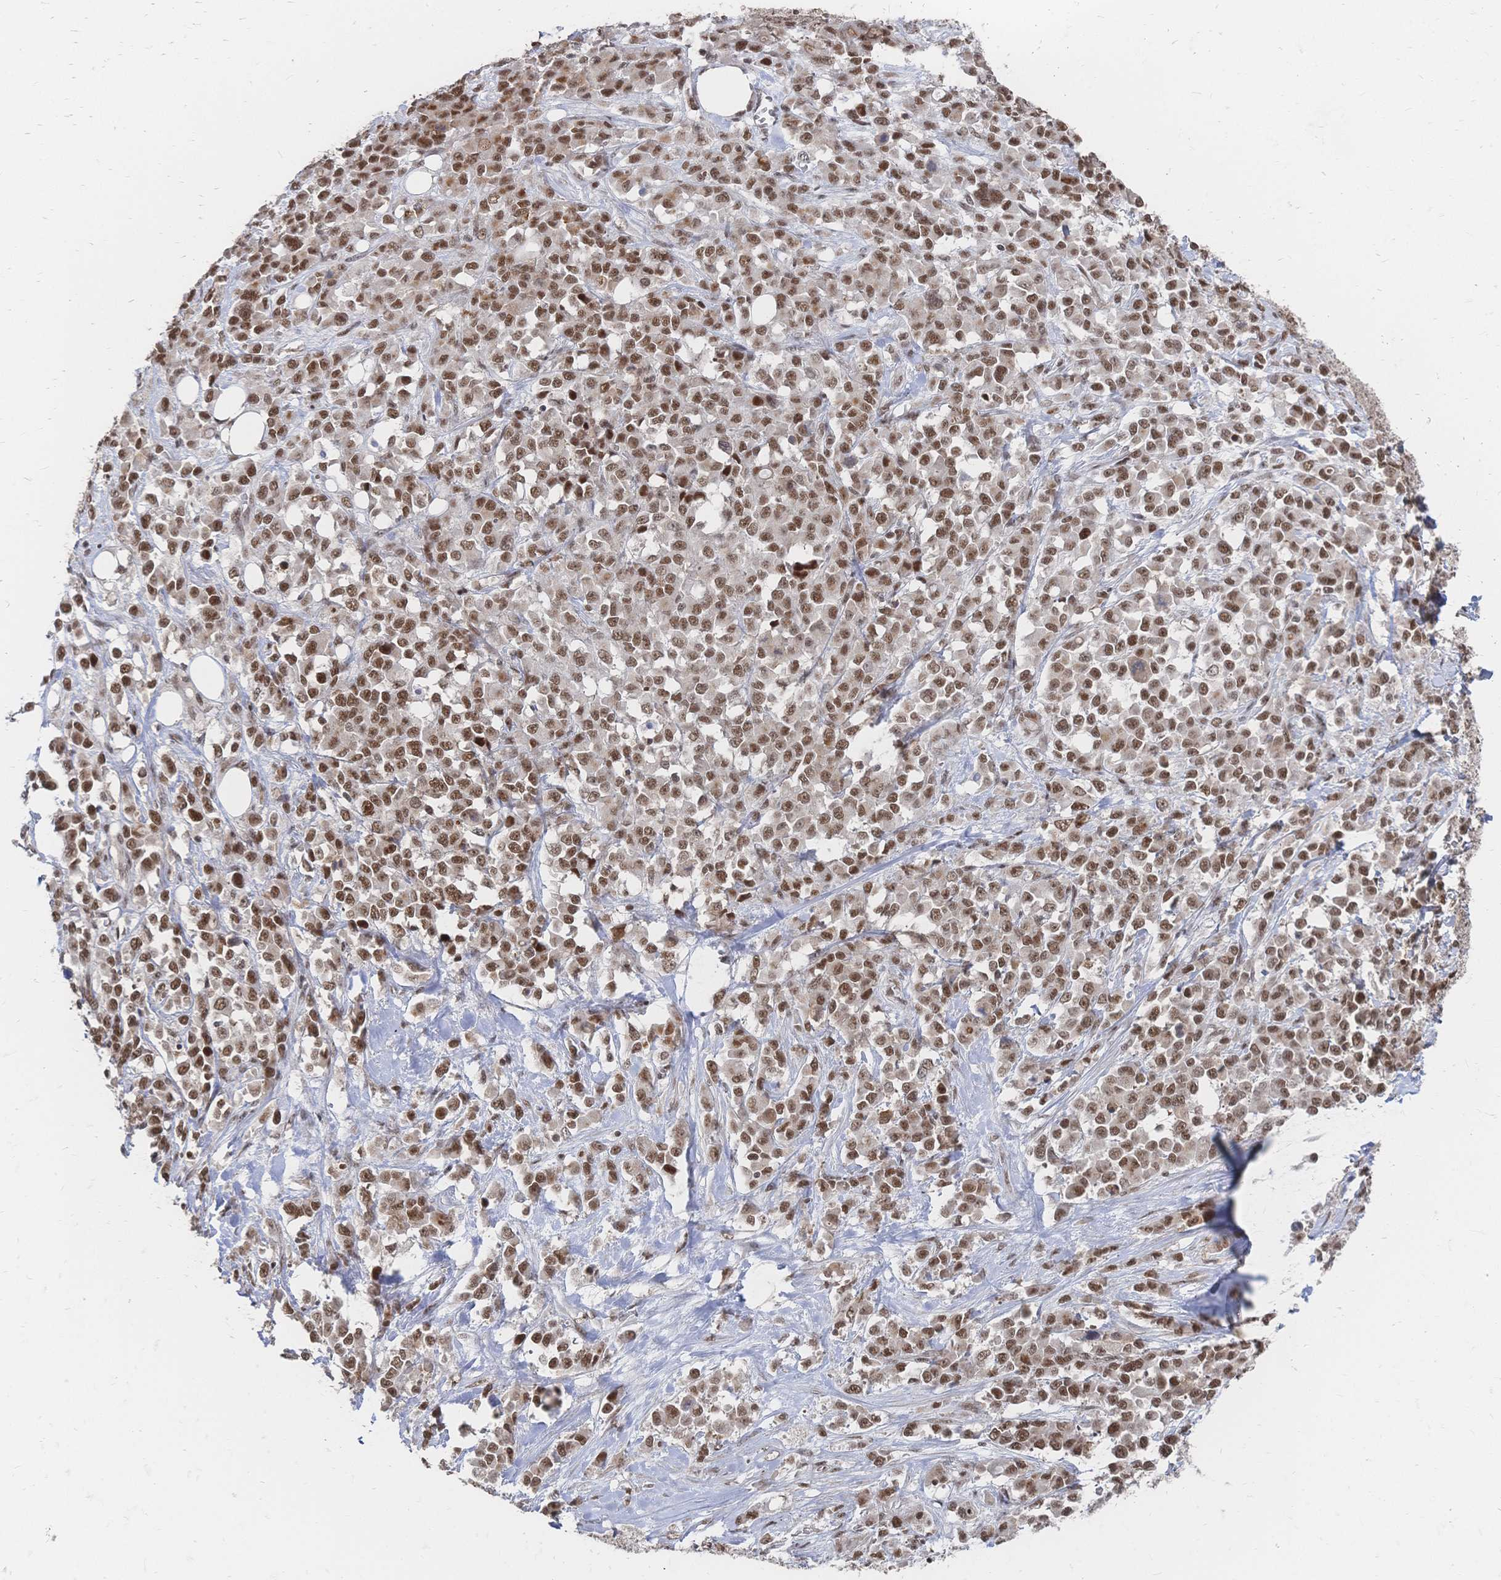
{"staining": {"intensity": "moderate", "quantity": ">75%", "location": "nuclear"}, "tissue": "stomach cancer", "cell_type": "Tumor cells", "image_type": "cancer", "snomed": [{"axis": "morphology", "description": "Adenocarcinoma, NOS"}, {"axis": "topography", "description": "Stomach"}], "caption": "Immunohistochemistry (DAB (3,3'-diaminobenzidine)) staining of adenocarcinoma (stomach) demonstrates moderate nuclear protein expression in about >75% of tumor cells.", "gene": "NELFA", "patient": {"sex": "female", "age": 76}}